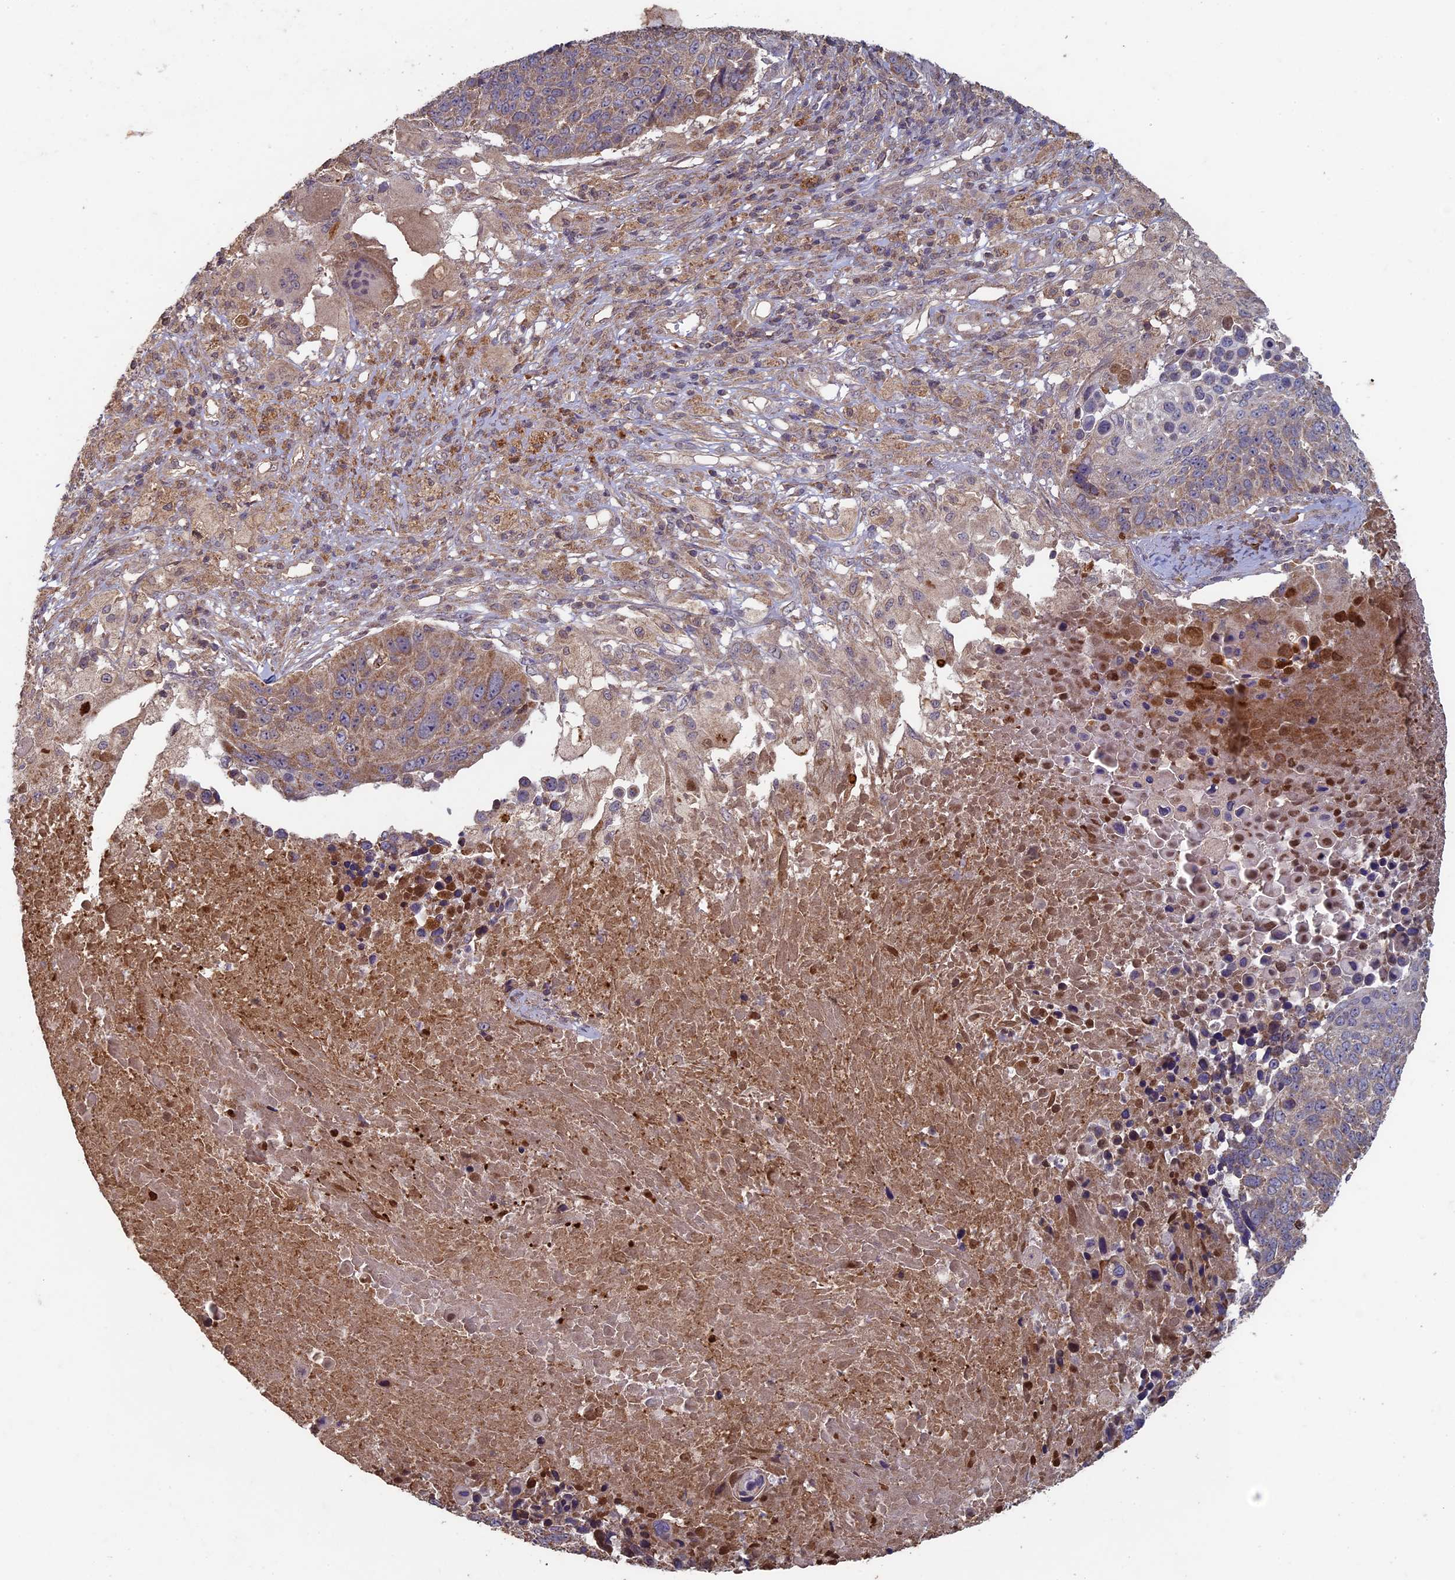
{"staining": {"intensity": "moderate", "quantity": ">75%", "location": "cytoplasmic/membranous"}, "tissue": "lung cancer", "cell_type": "Tumor cells", "image_type": "cancer", "snomed": [{"axis": "morphology", "description": "Normal tissue, NOS"}, {"axis": "morphology", "description": "Squamous cell carcinoma, NOS"}, {"axis": "topography", "description": "Lymph node"}, {"axis": "topography", "description": "Lung"}], "caption": "Immunohistochemistry staining of lung cancer, which demonstrates medium levels of moderate cytoplasmic/membranous expression in approximately >75% of tumor cells indicating moderate cytoplasmic/membranous protein staining. The staining was performed using DAB (3,3'-diaminobenzidine) (brown) for protein detection and nuclei were counterstained in hematoxylin (blue).", "gene": "RCCD1", "patient": {"sex": "male", "age": 66}}